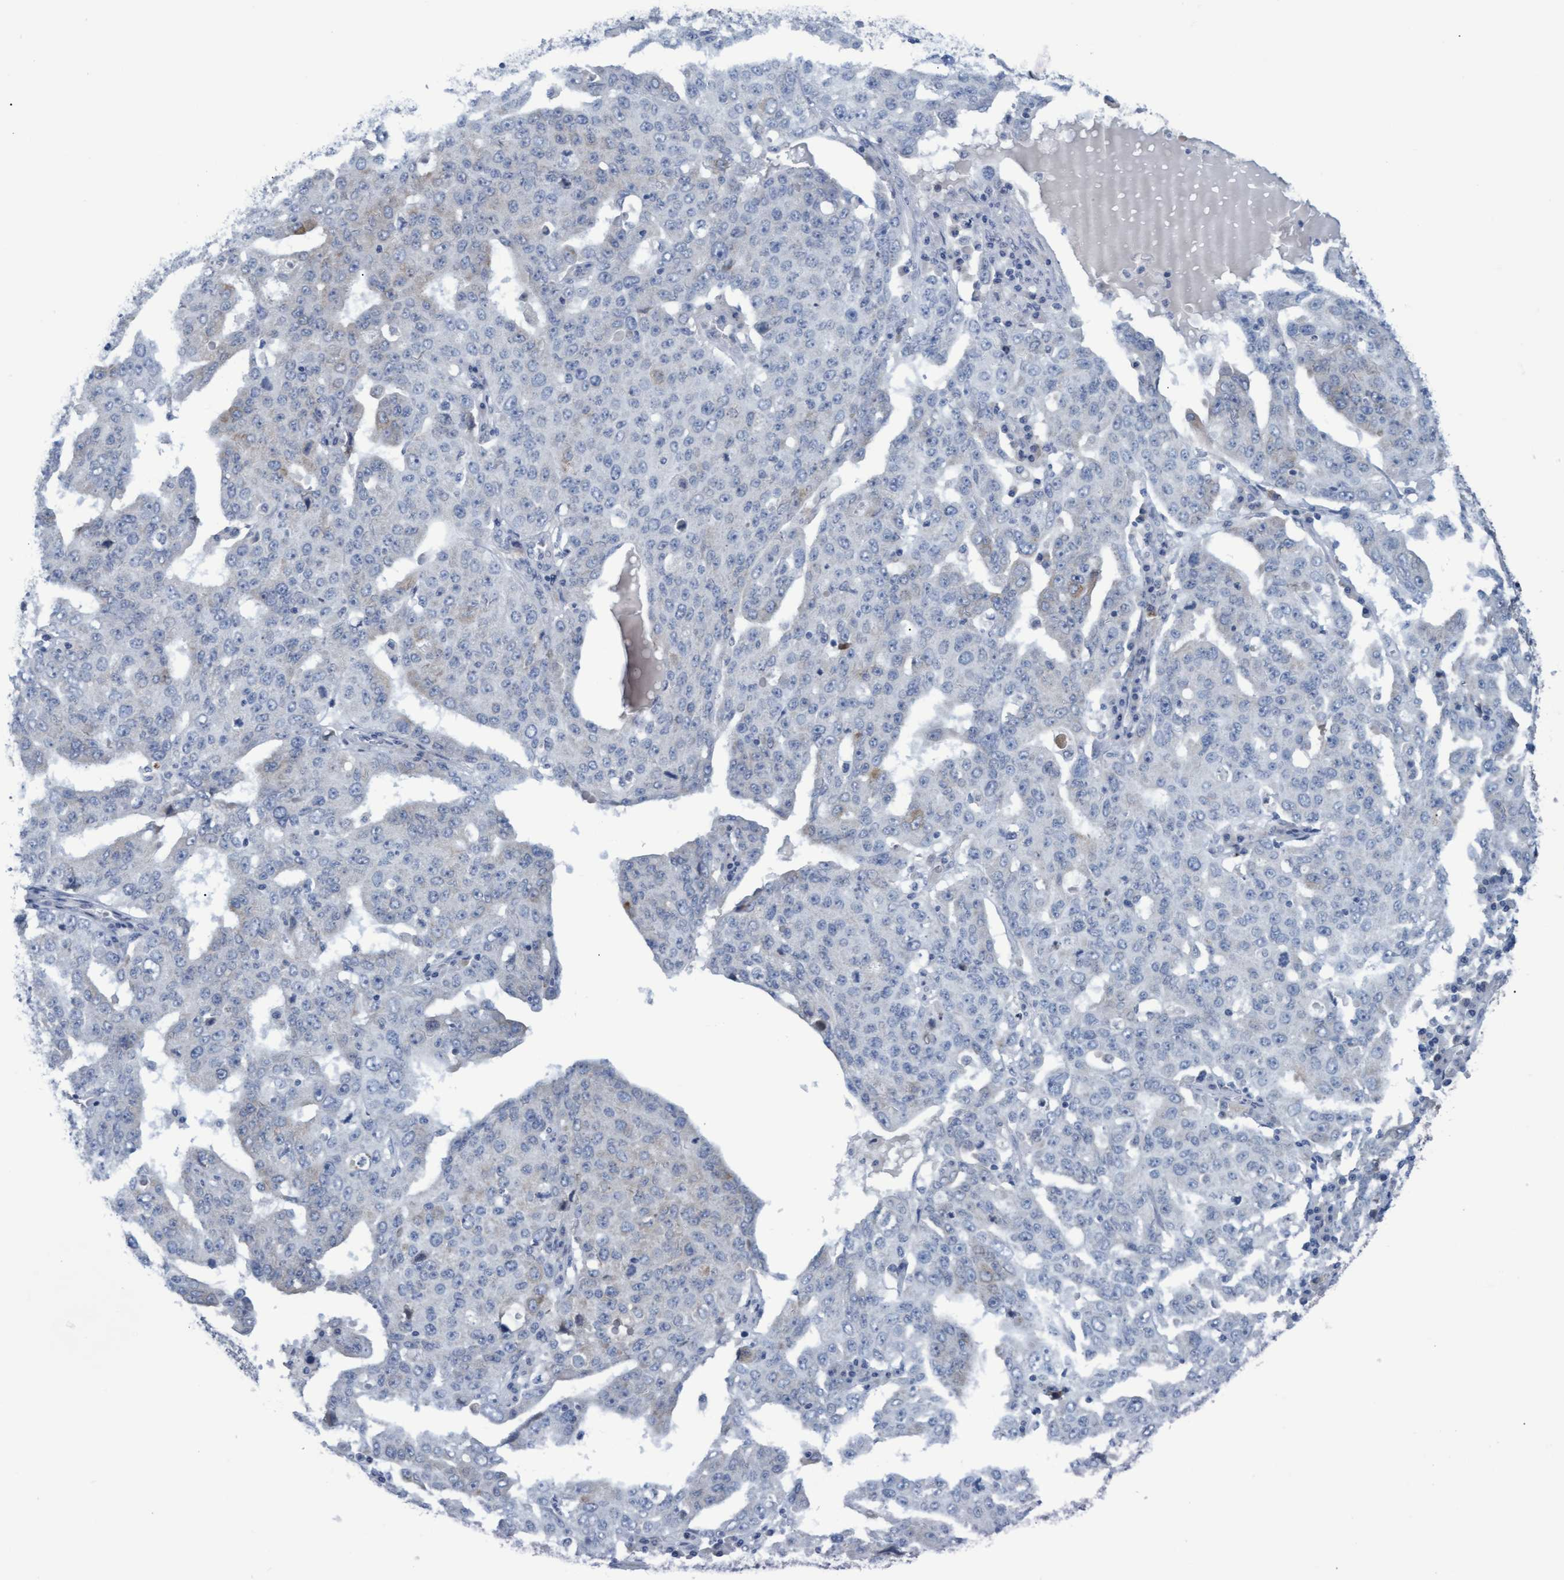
{"staining": {"intensity": "negative", "quantity": "none", "location": "none"}, "tissue": "ovarian cancer", "cell_type": "Tumor cells", "image_type": "cancer", "snomed": [{"axis": "morphology", "description": "Carcinoma, endometroid"}, {"axis": "topography", "description": "Ovary"}], "caption": "This image is of endometroid carcinoma (ovarian) stained with IHC to label a protein in brown with the nuclei are counter-stained blue. There is no expression in tumor cells.", "gene": "SSTR3", "patient": {"sex": "female", "age": 62}}